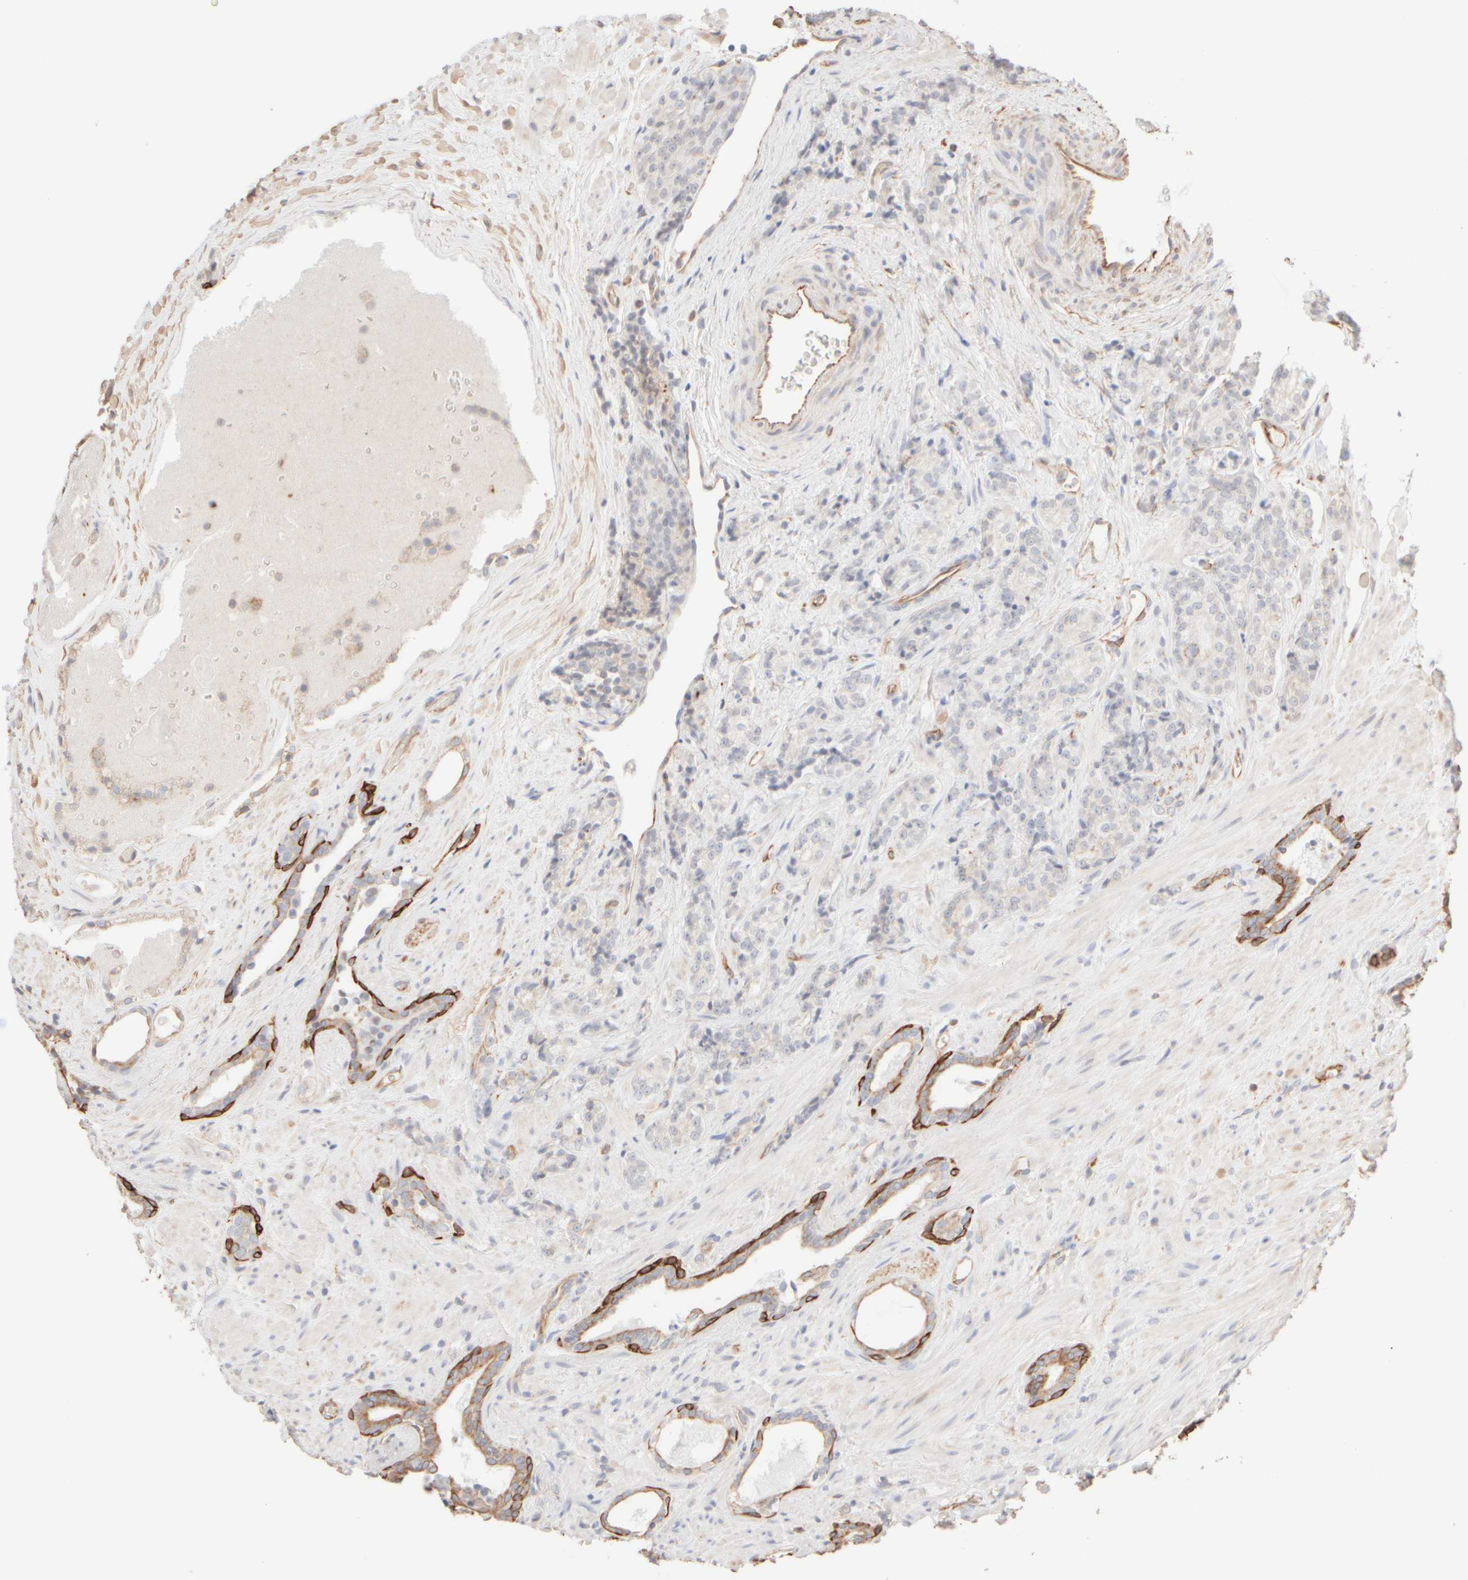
{"staining": {"intensity": "moderate", "quantity": "25%-75%", "location": "cytoplasmic/membranous"}, "tissue": "prostate cancer", "cell_type": "Tumor cells", "image_type": "cancer", "snomed": [{"axis": "morphology", "description": "Adenocarcinoma, High grade"}, {"axis": "topography", "description": "Prostate"}], "caption": "Immunohistochemical staining of prostate adenocarcinoma (high-grade) shows medium levels of moderate cytoplasmic/membranous protein expression in approximately 25%-75% of tumor cells.", "gene": "KRT15", "patient": {"sex": "male", "age": 71}}